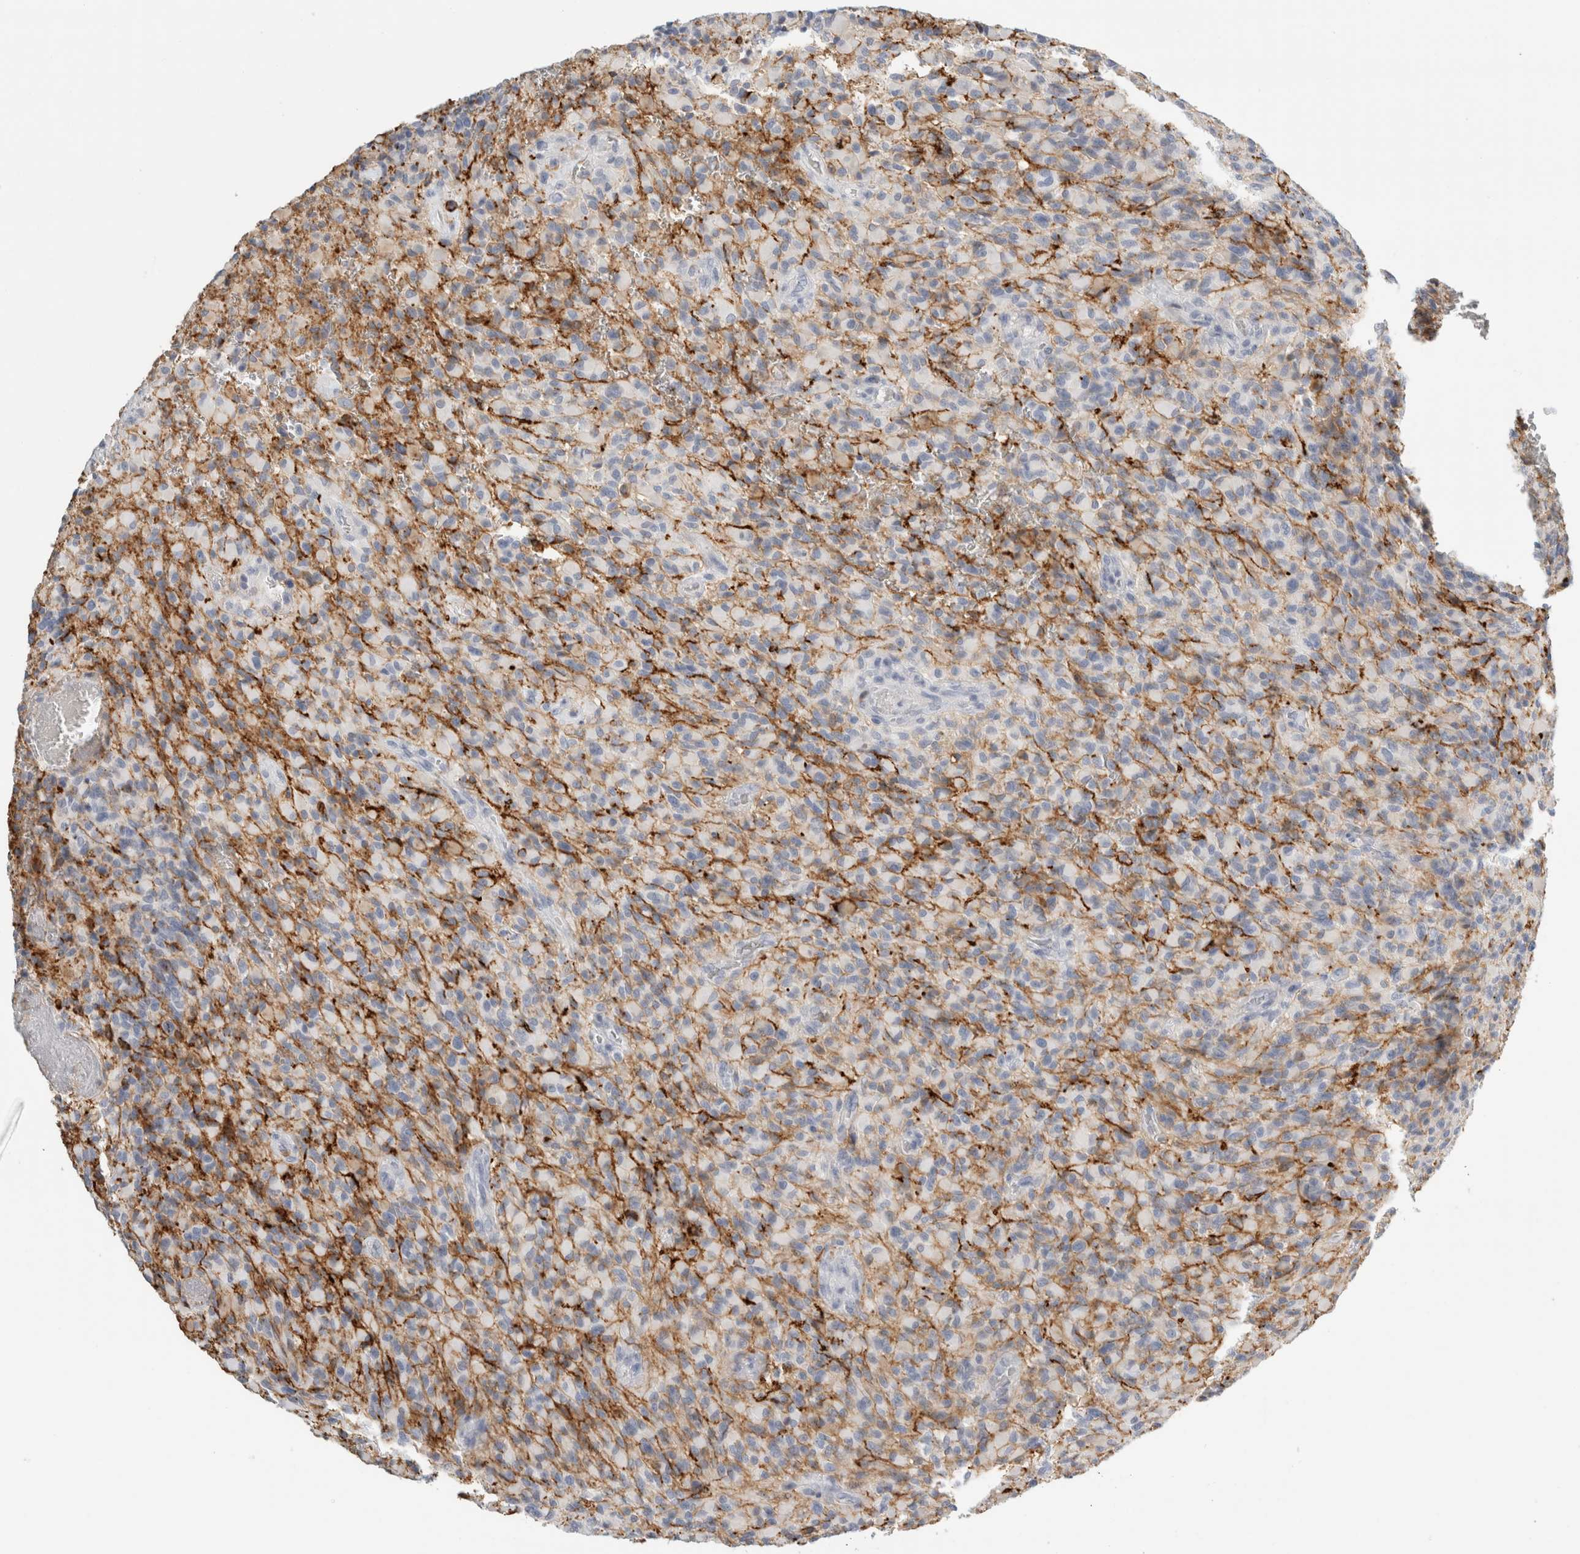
{"staining": {"intensity": "negative", "quantity": "none", "location": "none"}, "tissue": "glioma", "cell_type": "Tumor cells", "image_type": "cancer", "snomed": [{"axis": "morphology", "description": "Glioma, malignant, High grade"}, {"axis": "topography", "description": "Brain"}], "caption": "Tumor cells are negative for protein expression in human malignant glioma (high-grade).", "gene": "P2RY2", "patient": {"sex": "male", "age": 71}}